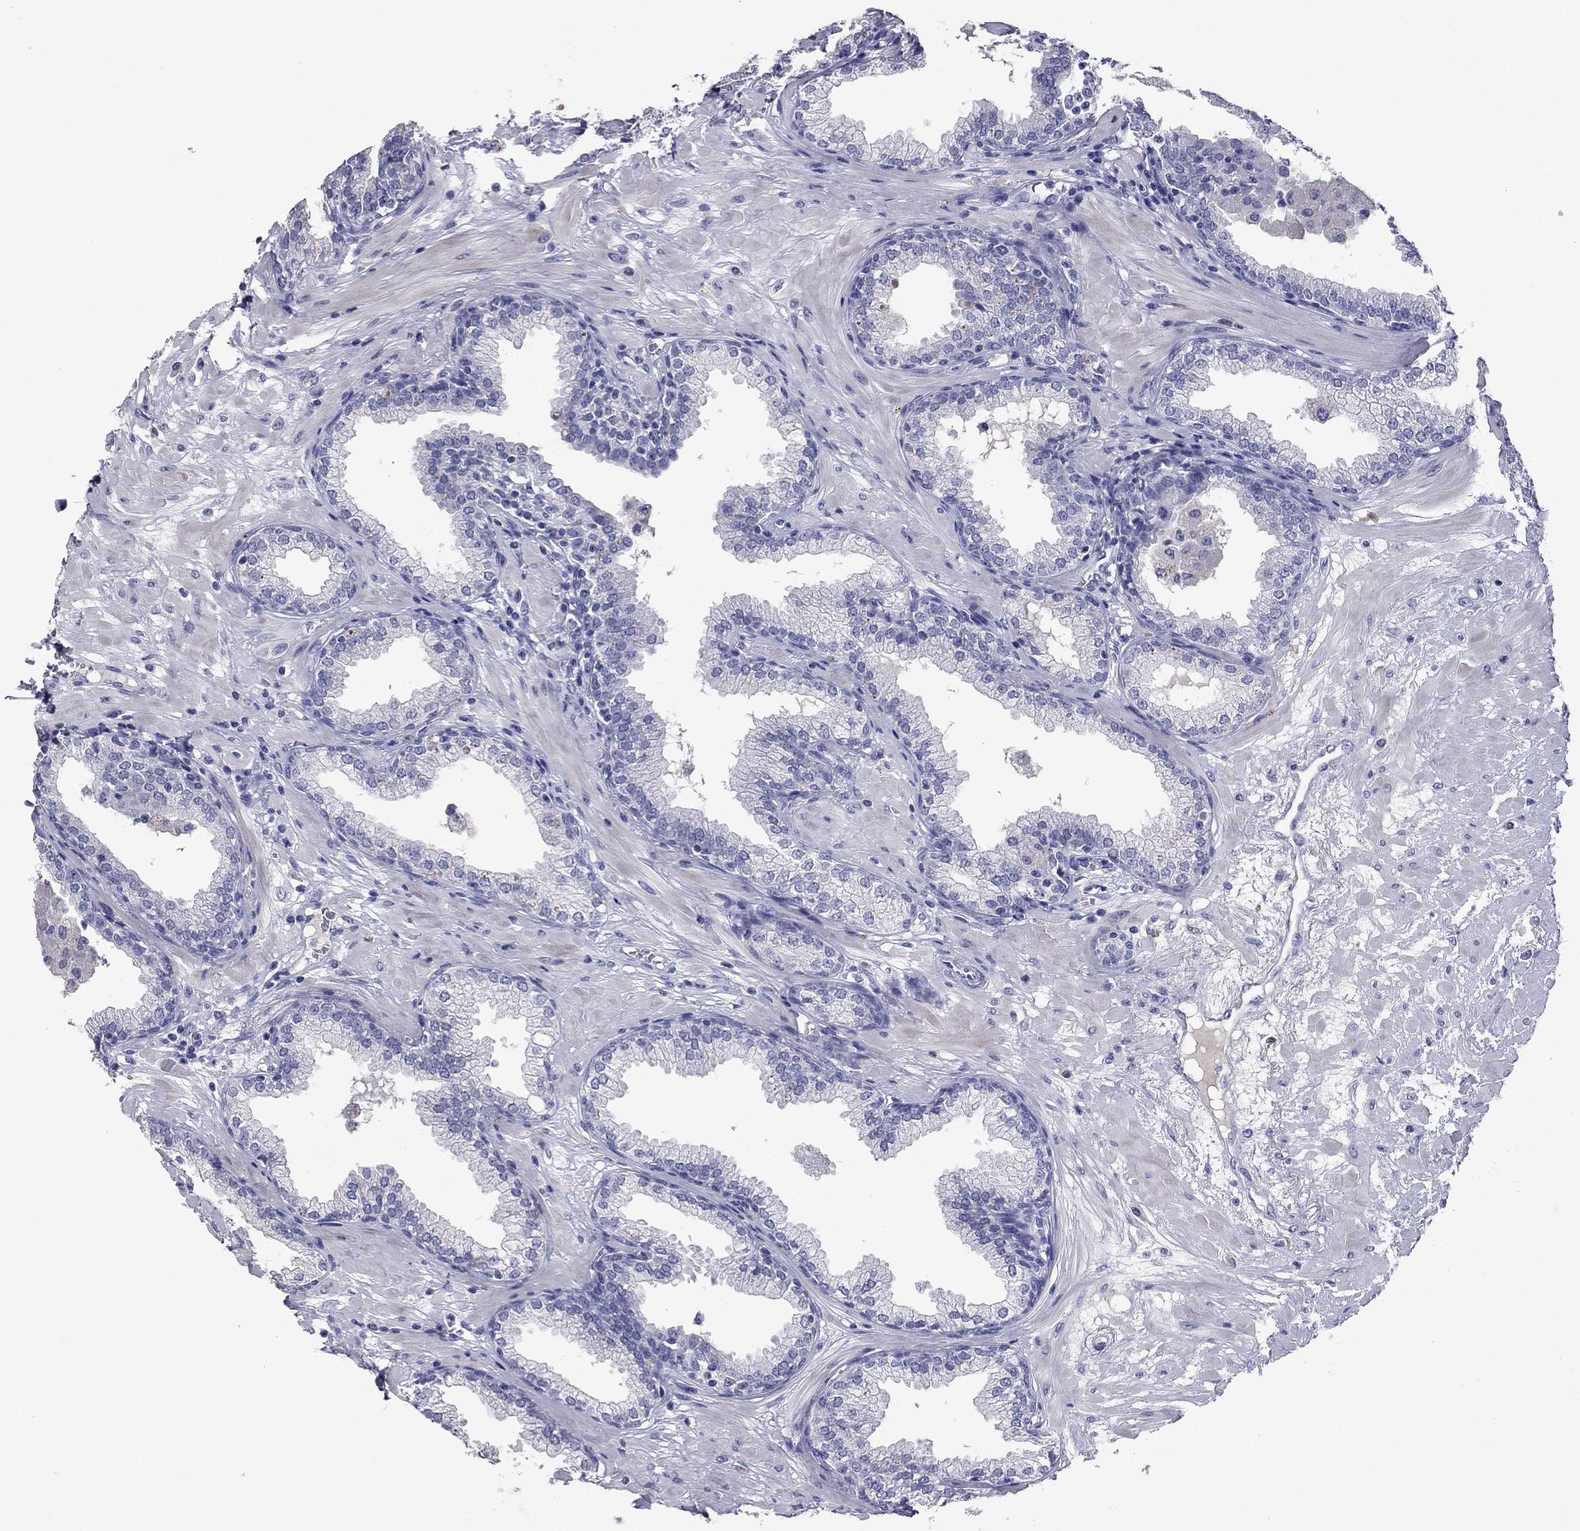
{"staining": {"intensity": "negative", "quantity": "none", "location": "none"}, "tissue": "prostate", "cell_type": "Glandular cells", "image_type": "normal", "snomed": [{"axis": "morphology", "description": "Normal tissue, NOS"}, {"axis": "topography", "description": "Prostate"}], "caption": "DAB (3,3'-diaminobenzidine) immunohistochemical staining of normal human prostate reveals no significant staining in glandular cells.", "gene": "CFAP119", "patient": {"sex": "male", "age": 64}}